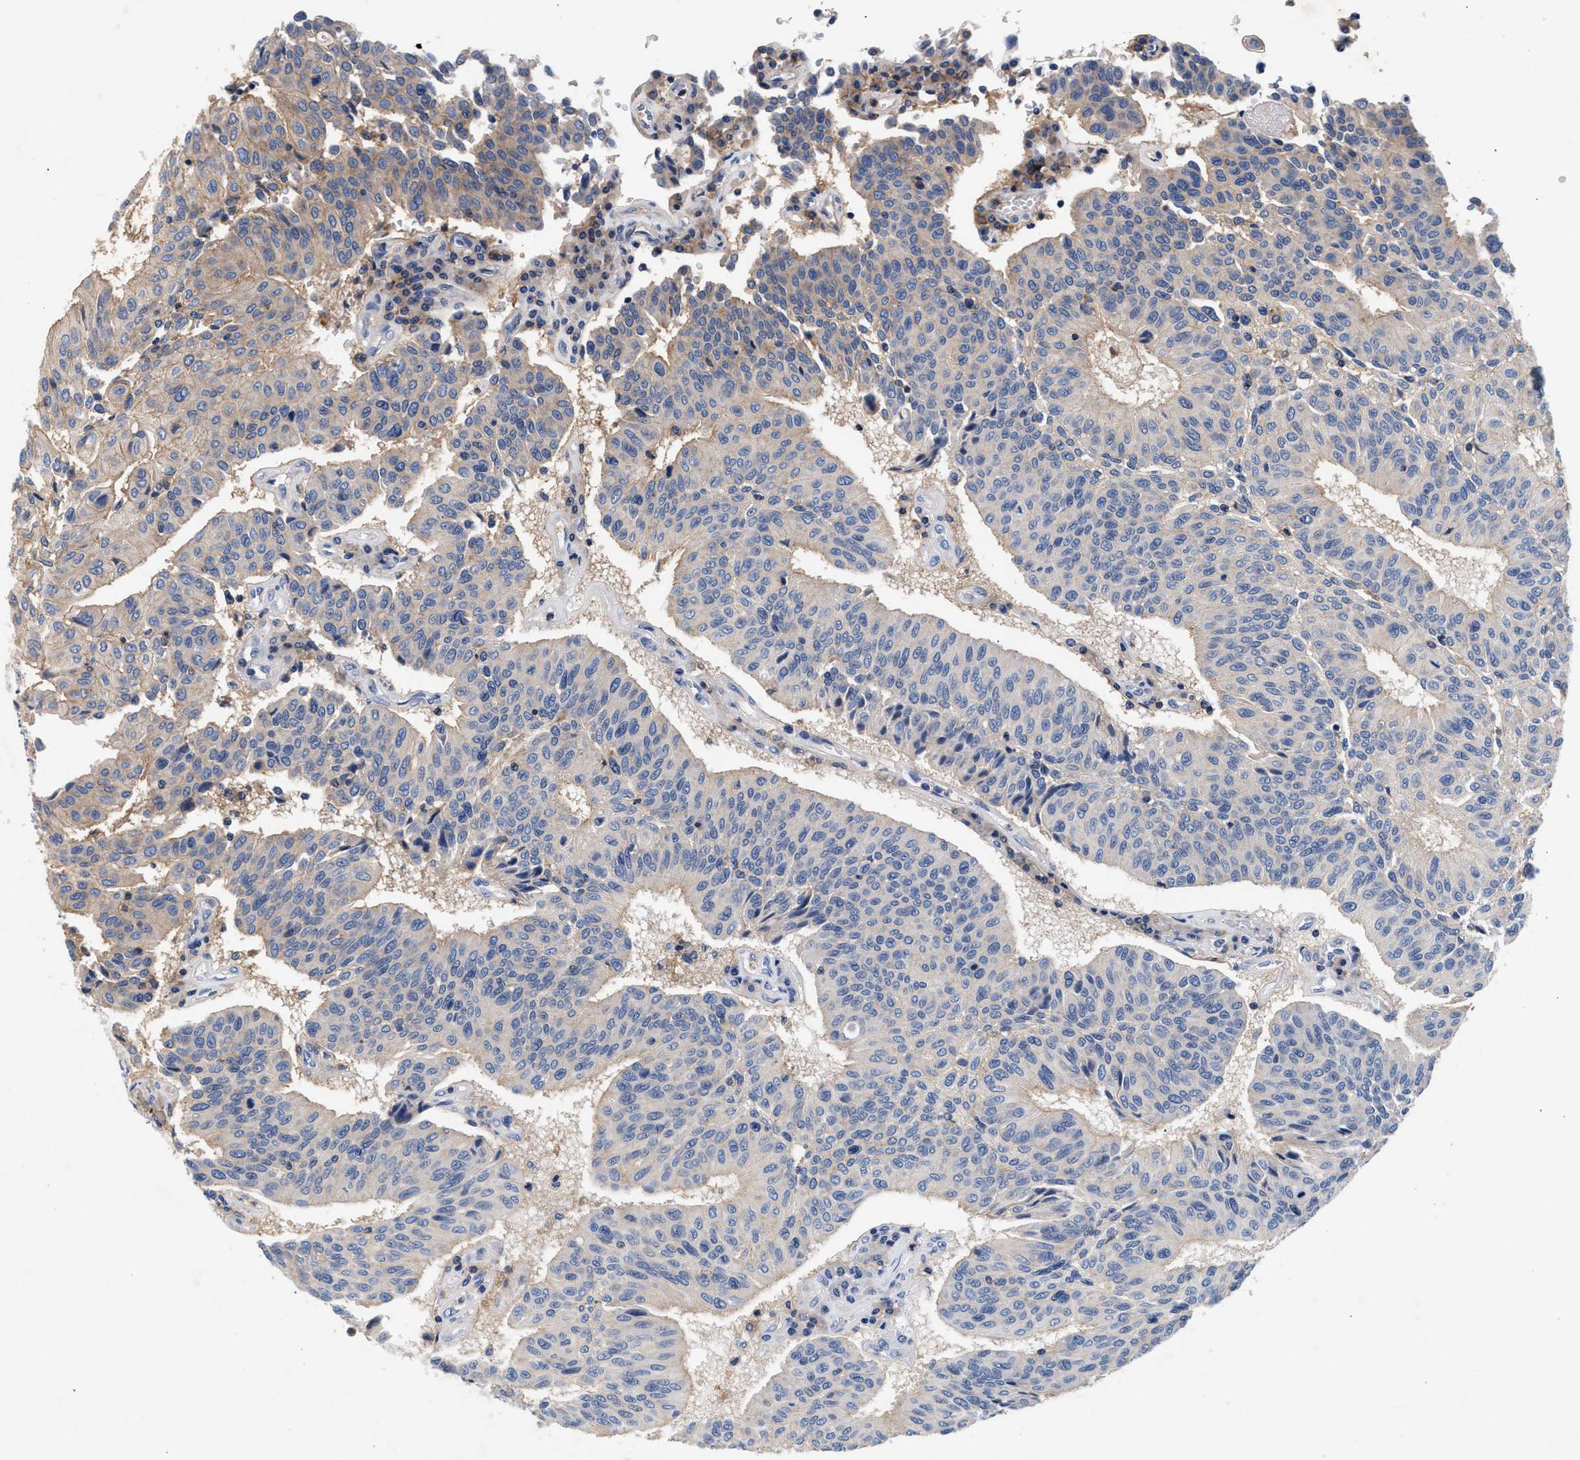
{"staining": {"intensity": "negative", "quantity": "none", "location": "none"}, "tissue": "urothelial cancer", "cell_type": "Tumor cells", "image_type": "cancer", "snomed": [{"axis": "morphology", "description": "Urothelial carcinoma, High grade"}, {"axis": "topography", "description": "Urinary bladder"}], "caption": "DAB (3,3'-diaminobenzidine) immunohistochemical staining of human urothelial cancer shows no significant staining in tumor cells.", "gene": "GNAI3", "patient": {"sex": "male", "age": 66}}